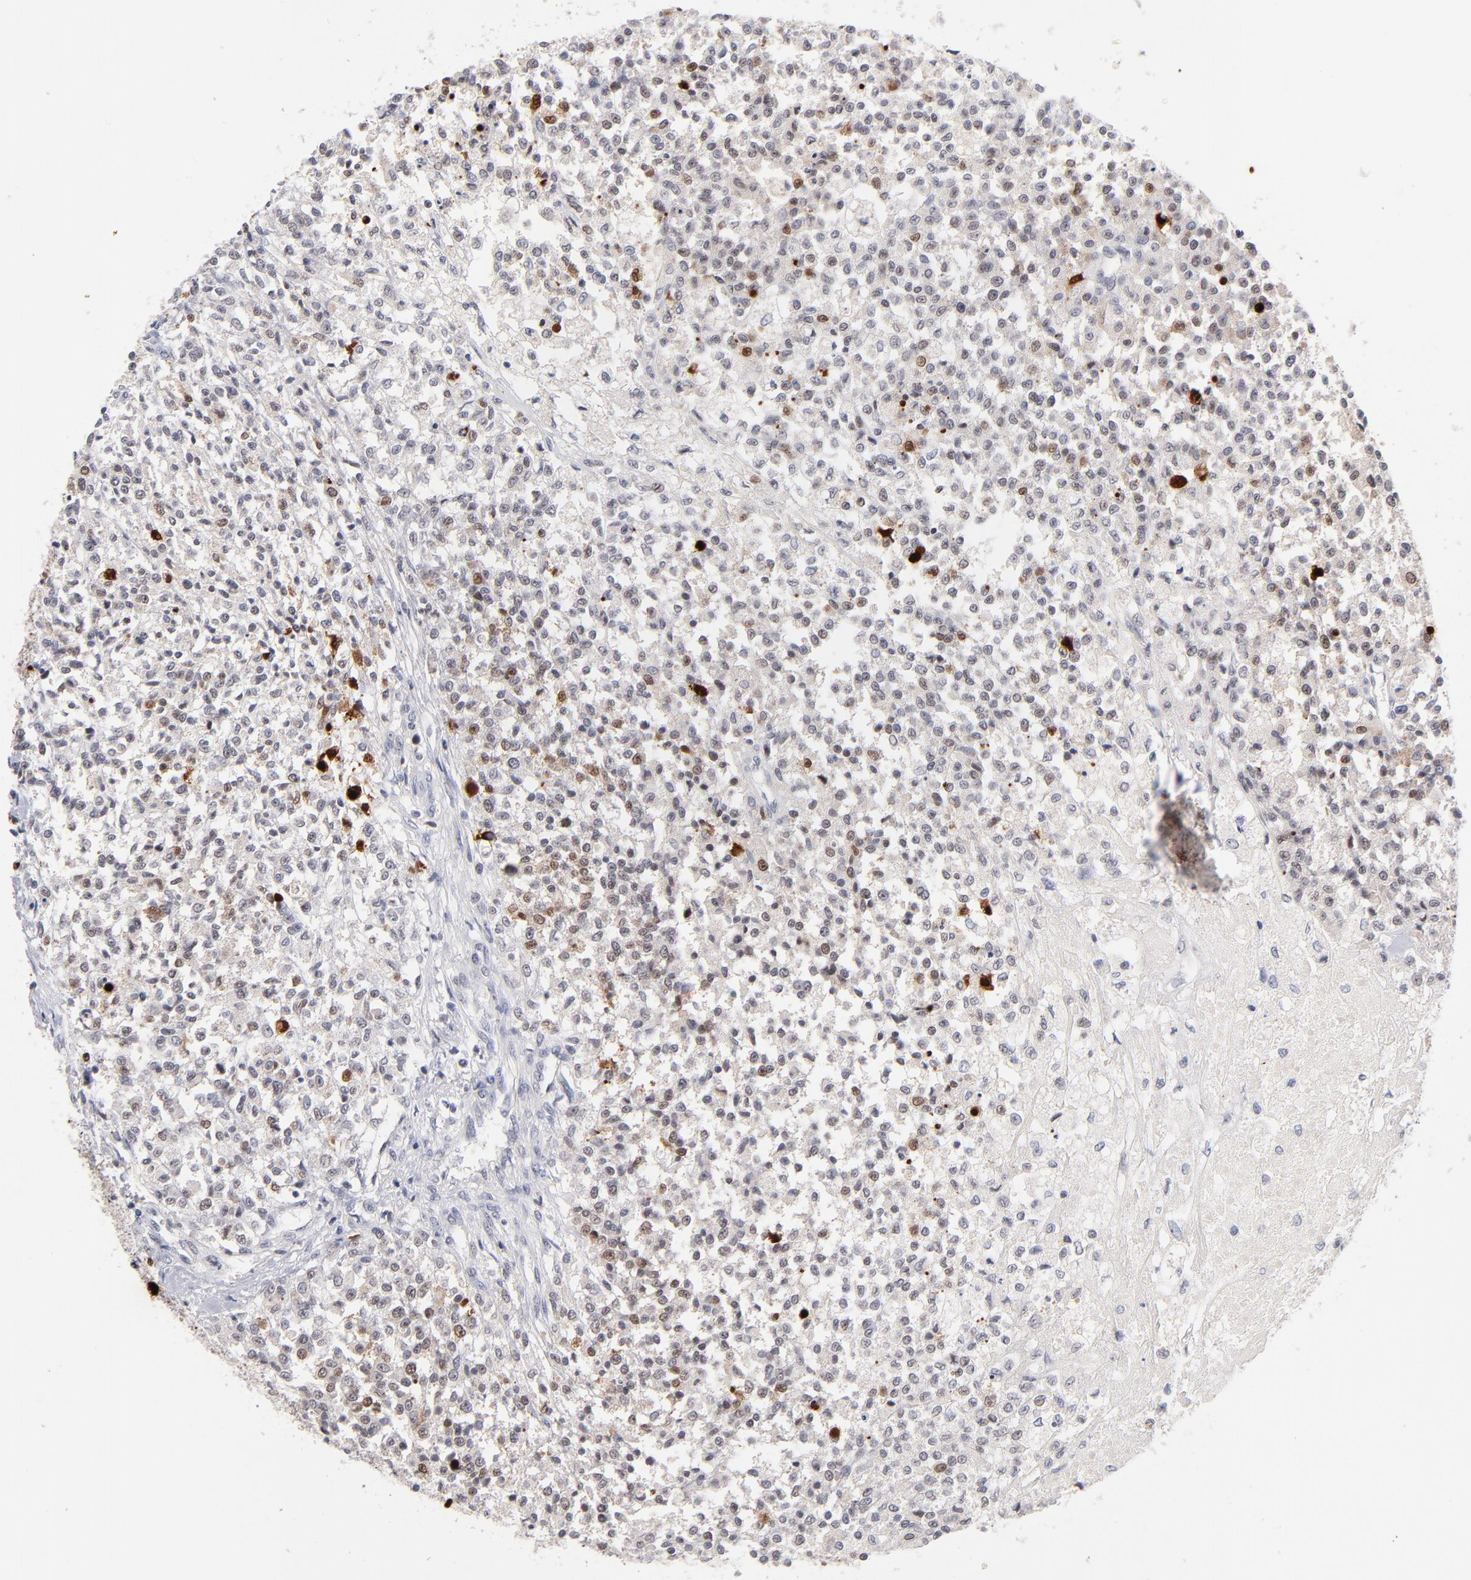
{"staining": {"intensity": "moderate", "quantity": "<25%", "location": "cytoplasmic/membranous,nuclear"}, "tissue": "testis cancer", "cell_type": "Tumor cells", "image_type": "cancer", "snomed": [{"axis": "morphology", "description": "Seminoma, NOS"}, {"axis": "topography", "description": "Testis"}], "caption": "The micrograph demonstrates staining of testis cancer (seminoma), revealing moderate cytoplasmic/membranous and nuclear protein staining (brown color) within tumor cells.", "gene": "PARP1", "patient": {"sex": "male", "age": 59}}